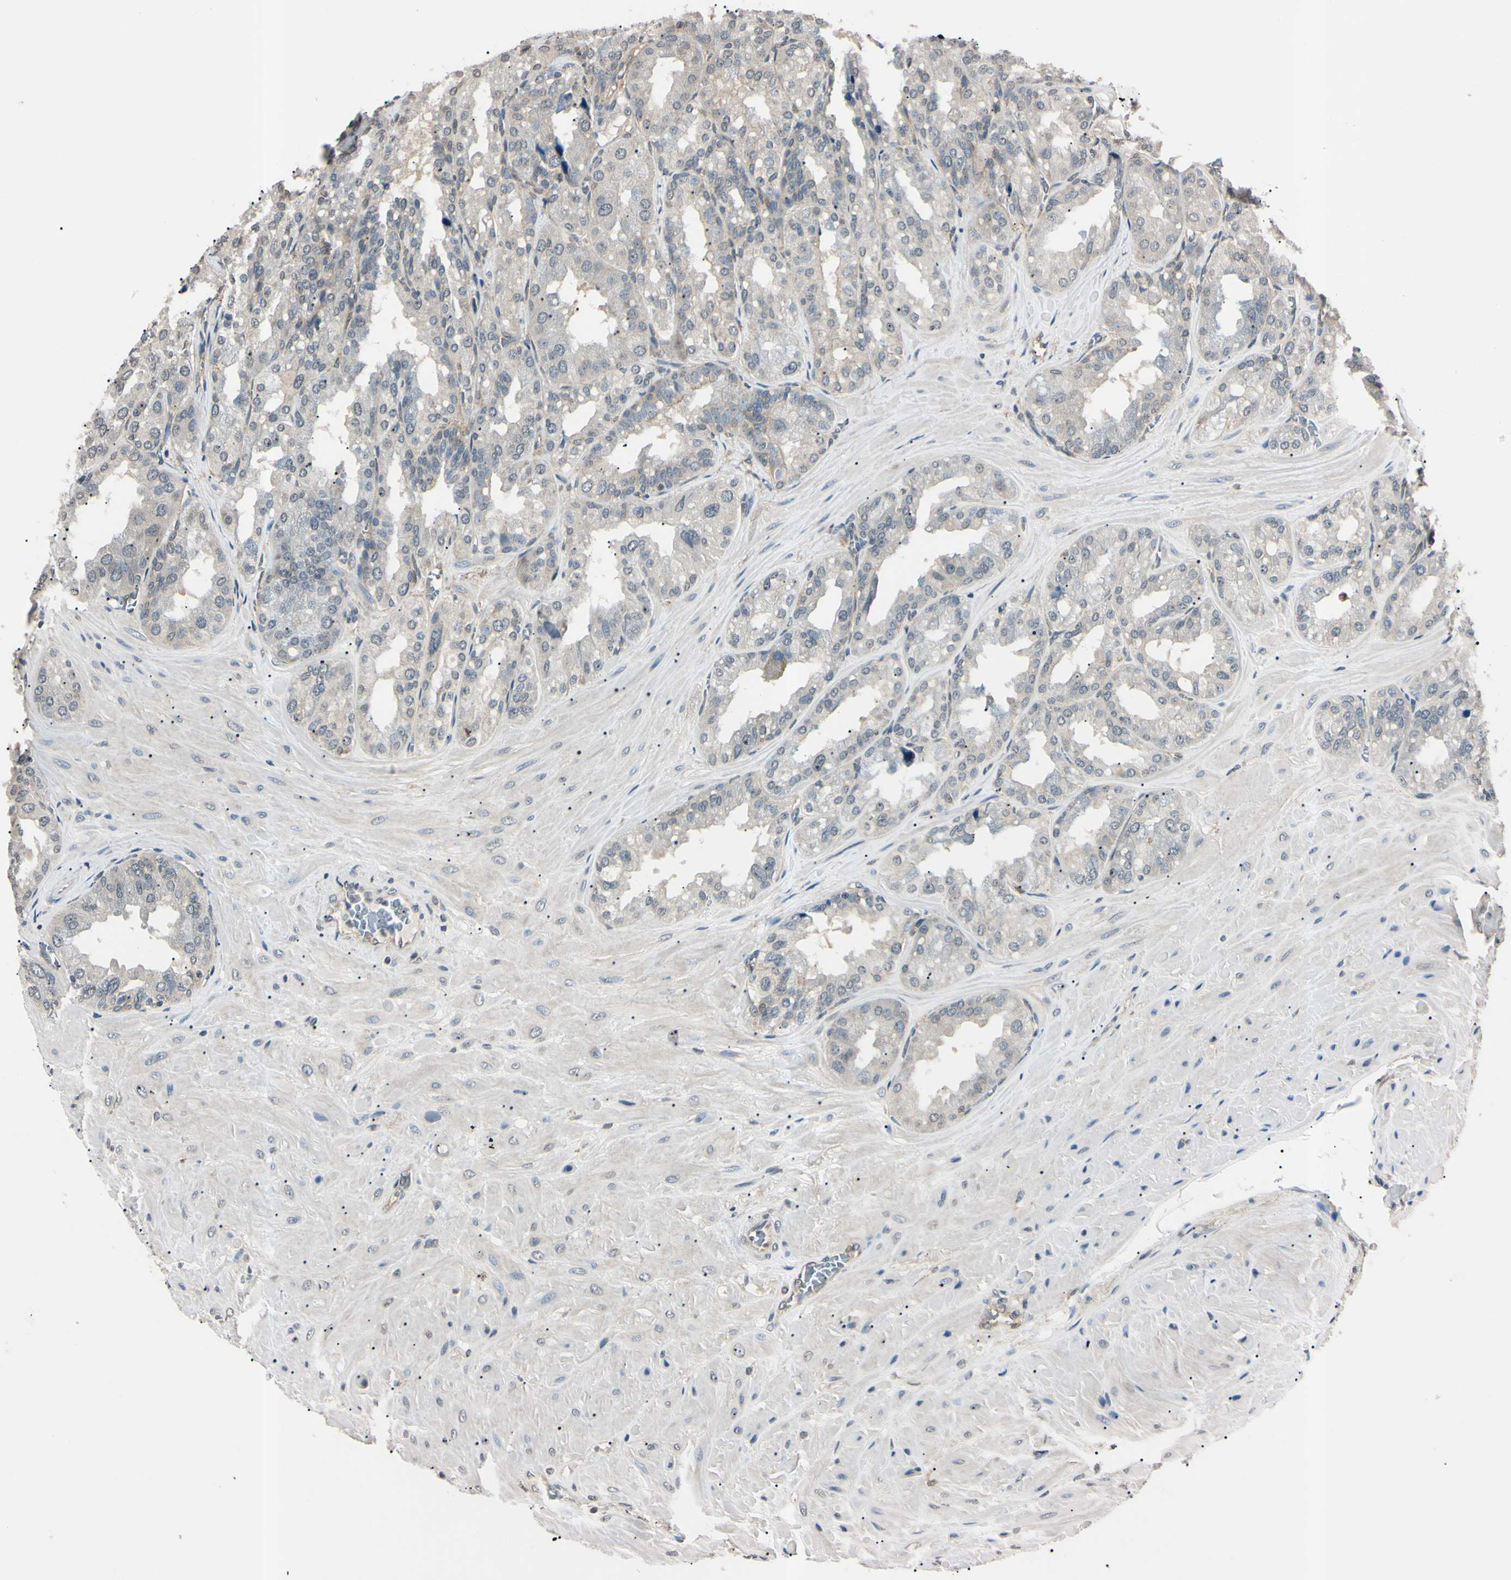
{"staining": {"intensity": "weak", "quantity": "<25%", "location": "cytoplasmic/membranous"}, "tissue": "seminal vesicle", "cell_type": "Glandular cells", "image_type": "normal", "snomed": [{"axis": "morphology", "description": "Normal tissue, NOS"}, {"axis": "topography", "description": "Prostate"}, {"axis": "topography", "description": "Seminal veicle"}], "caption": "Immunohistochemical staining of normal seminal vesicle displays no significant positivity in glandular cells.", "gene": "EPN1", "patient": {"sex": "male", "age": 51}}